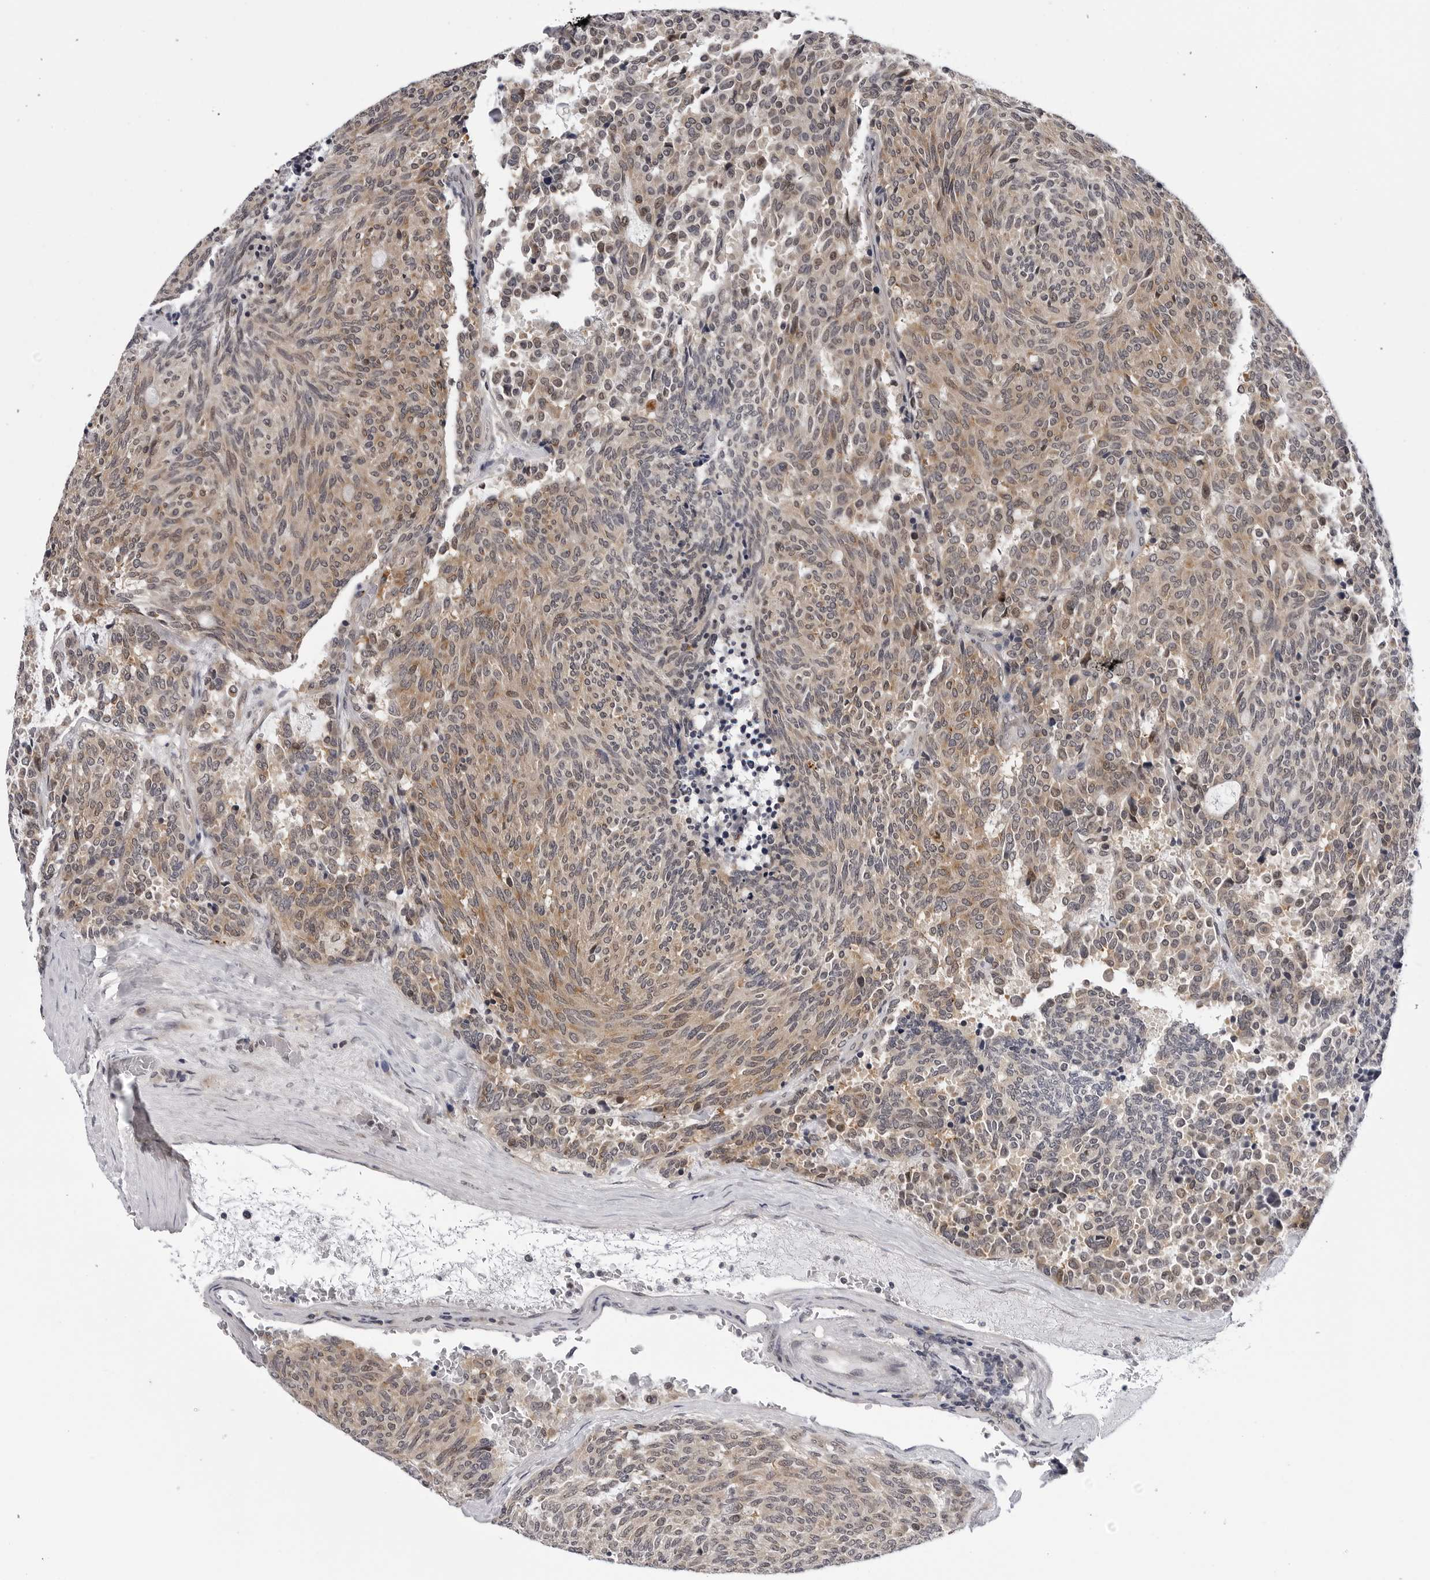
{"staining": {"intensity": "moderate", "quantity": ">75%", "location": "cytoplasmic/membranous,nuclear"}, "tissue": "carcinoid", "cell_type": "Tumor cells", "image_type": "cancer", "snomed": [{"axis": "morphology", "description": "Carcinoid, malignant, NOS"}, {"axis": "topography", "description": "Pancreas"}], "caption": "Human carcinoid (malignant) stained with a protein marker exhibits moderate staining in tumor cells.", "gene": "KIAA1614", "patient": {"sex": "female", "age": 54}}